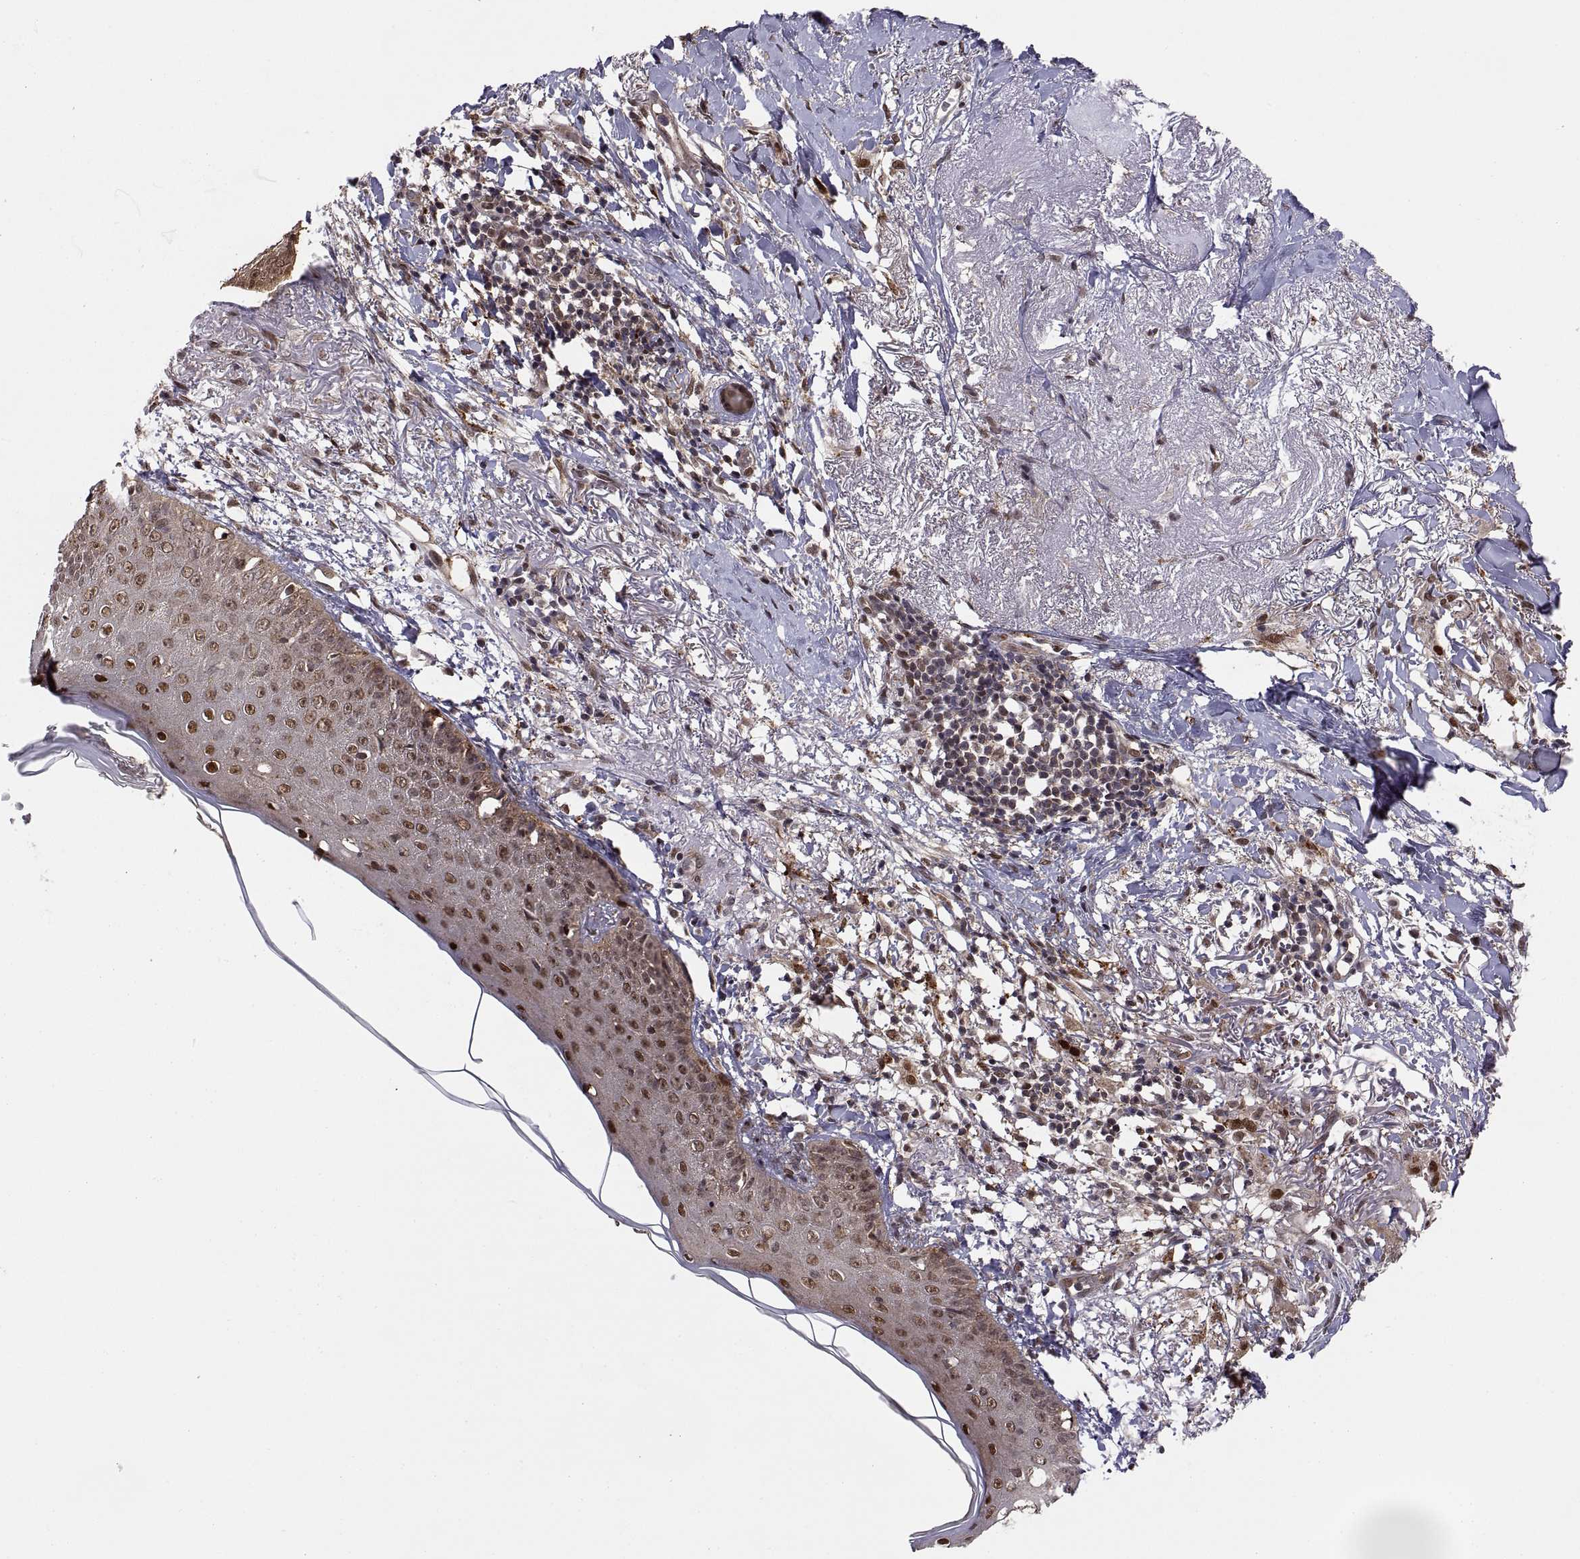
{"staining": {"intensity": "moderate", "quantity": ">75%", "location": "cytoplasmic/membranous"}, "tissue": "skin cancer", "cell_type": "Tumor cells", "image_type": "cancer", "snomed": [{"axis": "morphology", "description": "Normal tissue, NOS"}, {"axis": "morphology", "description": "Basal cell carcinoma"}, {"axis": "topography", "description": "Skin"}], "caption": "High-power microscopy captured an immunohistochemistry (IHC) micrograph of basal cell carcinoma (skin), revealing moderate cytoplasmic/membranous positivity in approximately >75% of tumor cells. (DAB = brown stain, brightfield microscopy at high magnification).", "gene": "PSMC2", "patient": {"sex": "male", "age": 84}}